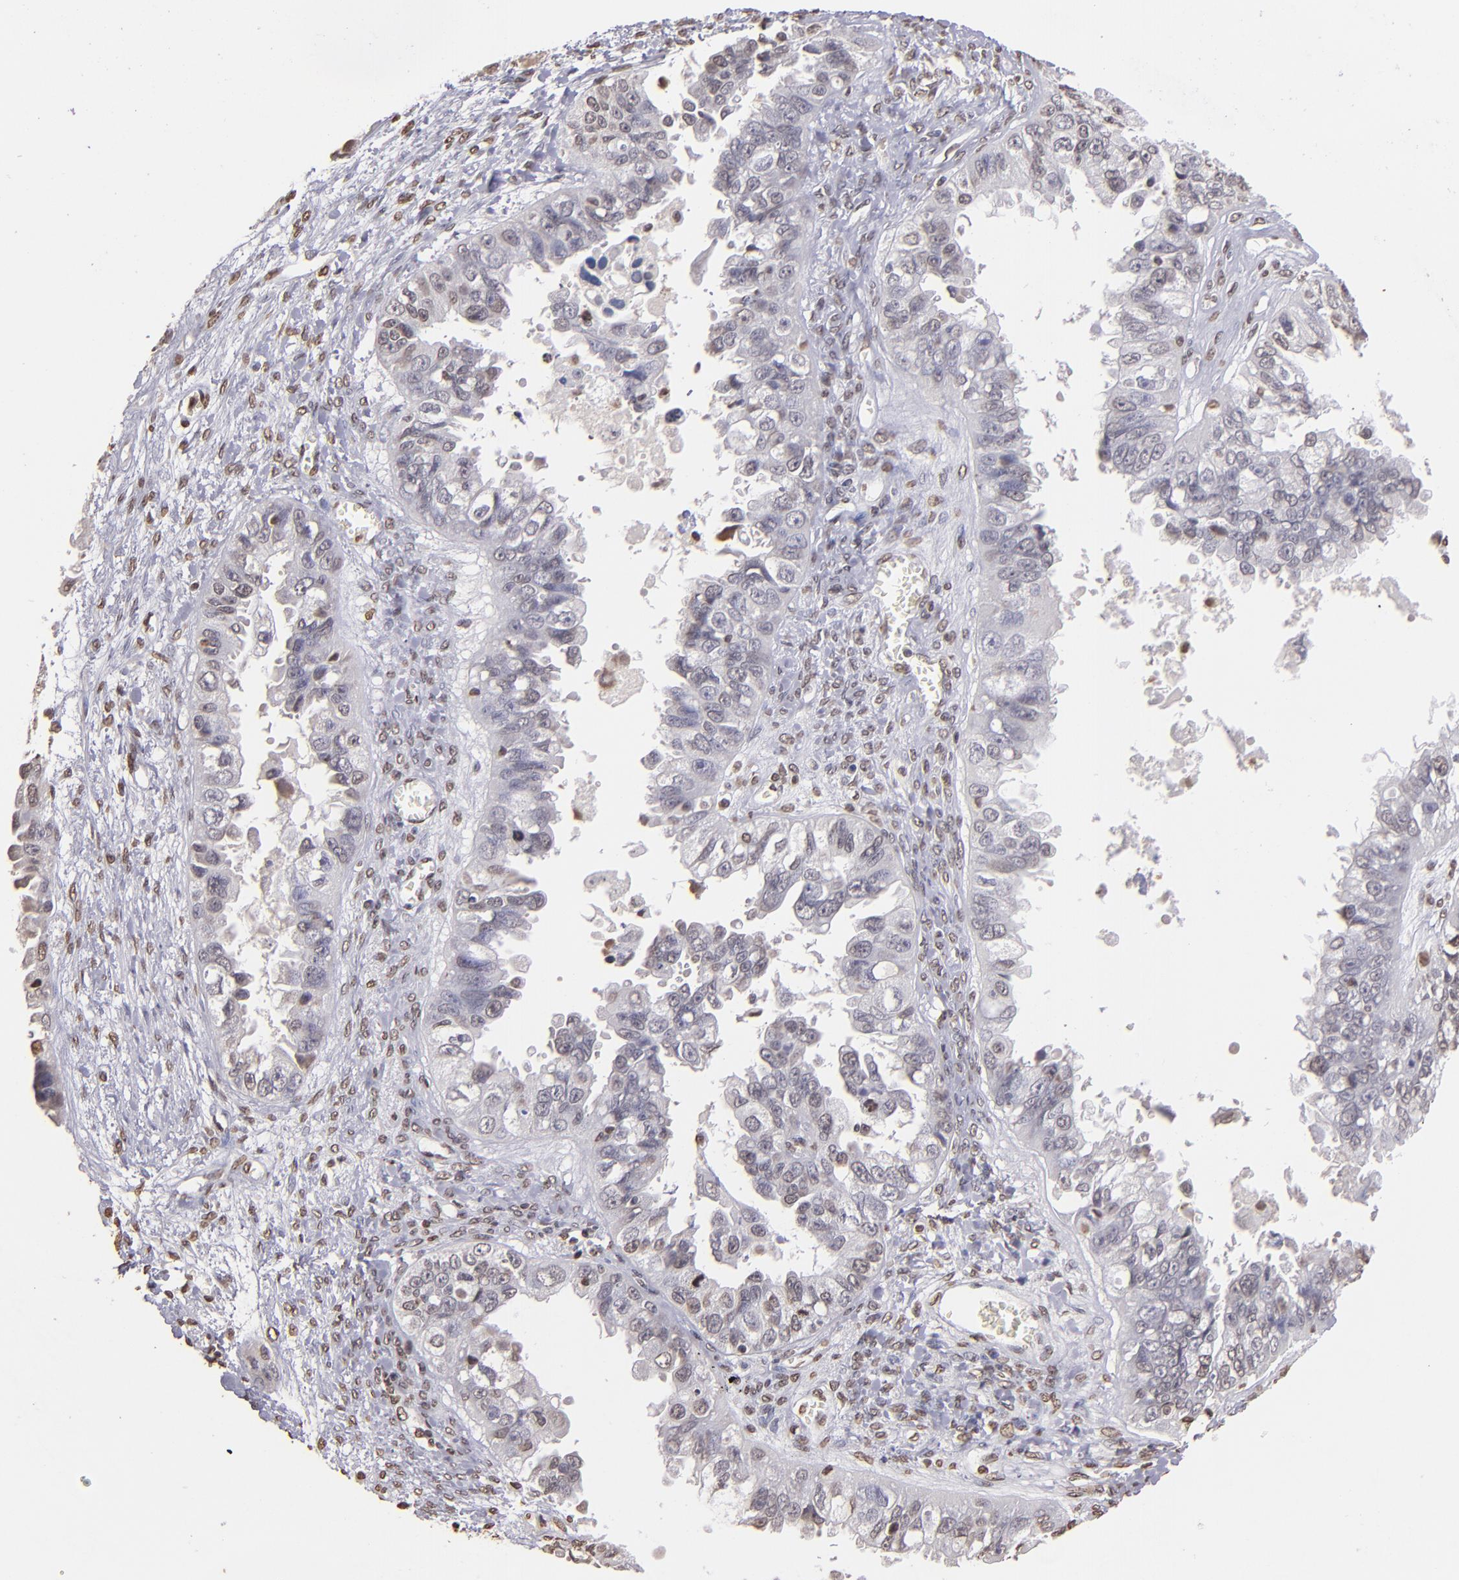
{"staining": {"intensity": "weak", "quantity": "<25%", "location": "nuclear"}, "tissue": "ovarian cancer", "cell_type": "Tumor cells", "image_type": "cancer", "snomed": [{"axis": "morphology", "description": "Carcinoma, endometroid"}, {"axis": "topography", "description": "Ovary"}], "caption": "Protein analysis of ovarian cancer reveals no significant staining in tumor cells.", "gene": "LBX1", "patient": {"sex": "female", "age": 85}}